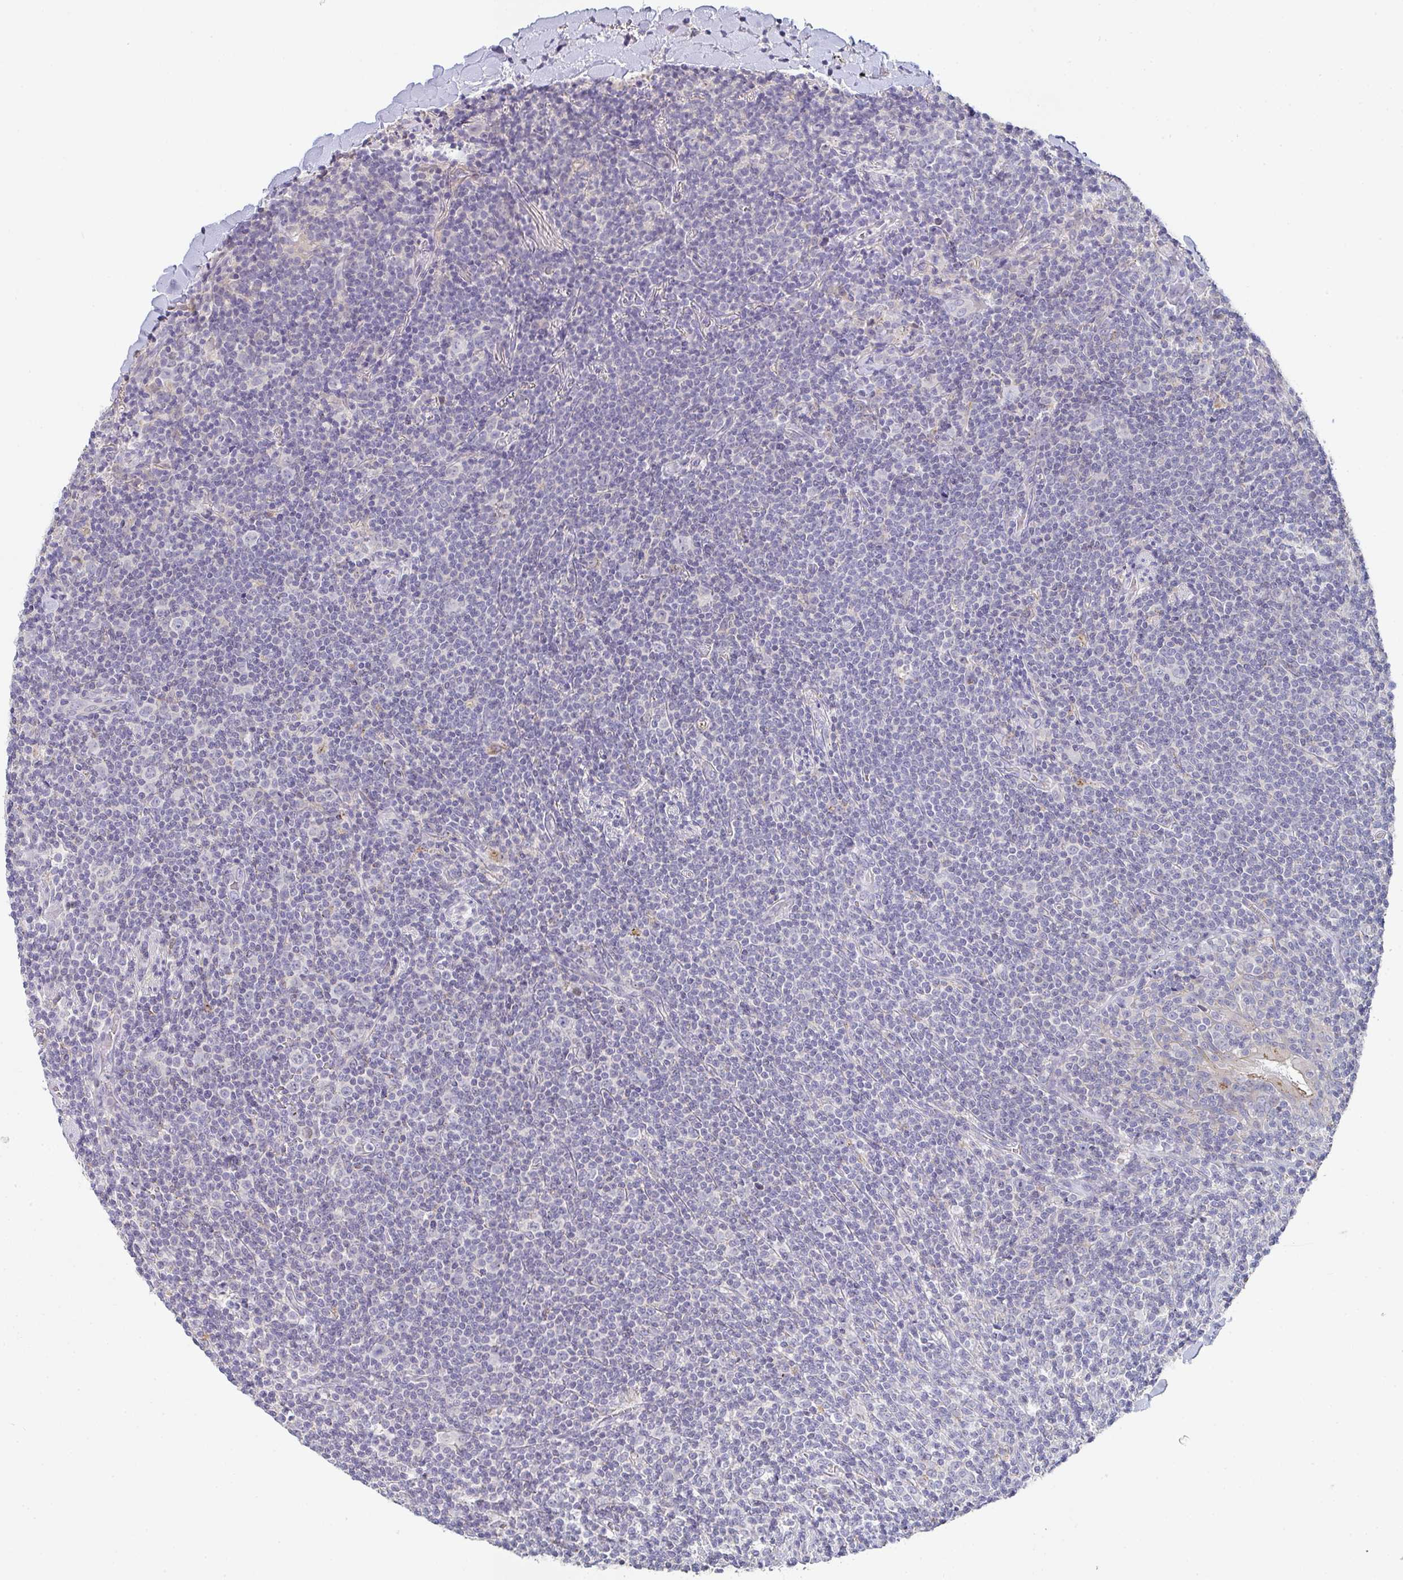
{"staining": {"intensity": "negative", "quantity": "none", "location": "none"}, "tissue": "lymphoma", "cell_type": "Tumor cells", "image_type": "cancer", "snomed": [{"axis": "morphology", "description": "Malignant lymphoma, non-Hodgkin's type, Low grade"}, {"axis": "topography", "description": "Lung"}], "caption": "Immunohistochemical staining of lymphoma exhibits no significant staining in tumor cells.", "gene": "CHMP5", "patient": {"sex": "female", "age": 71}}